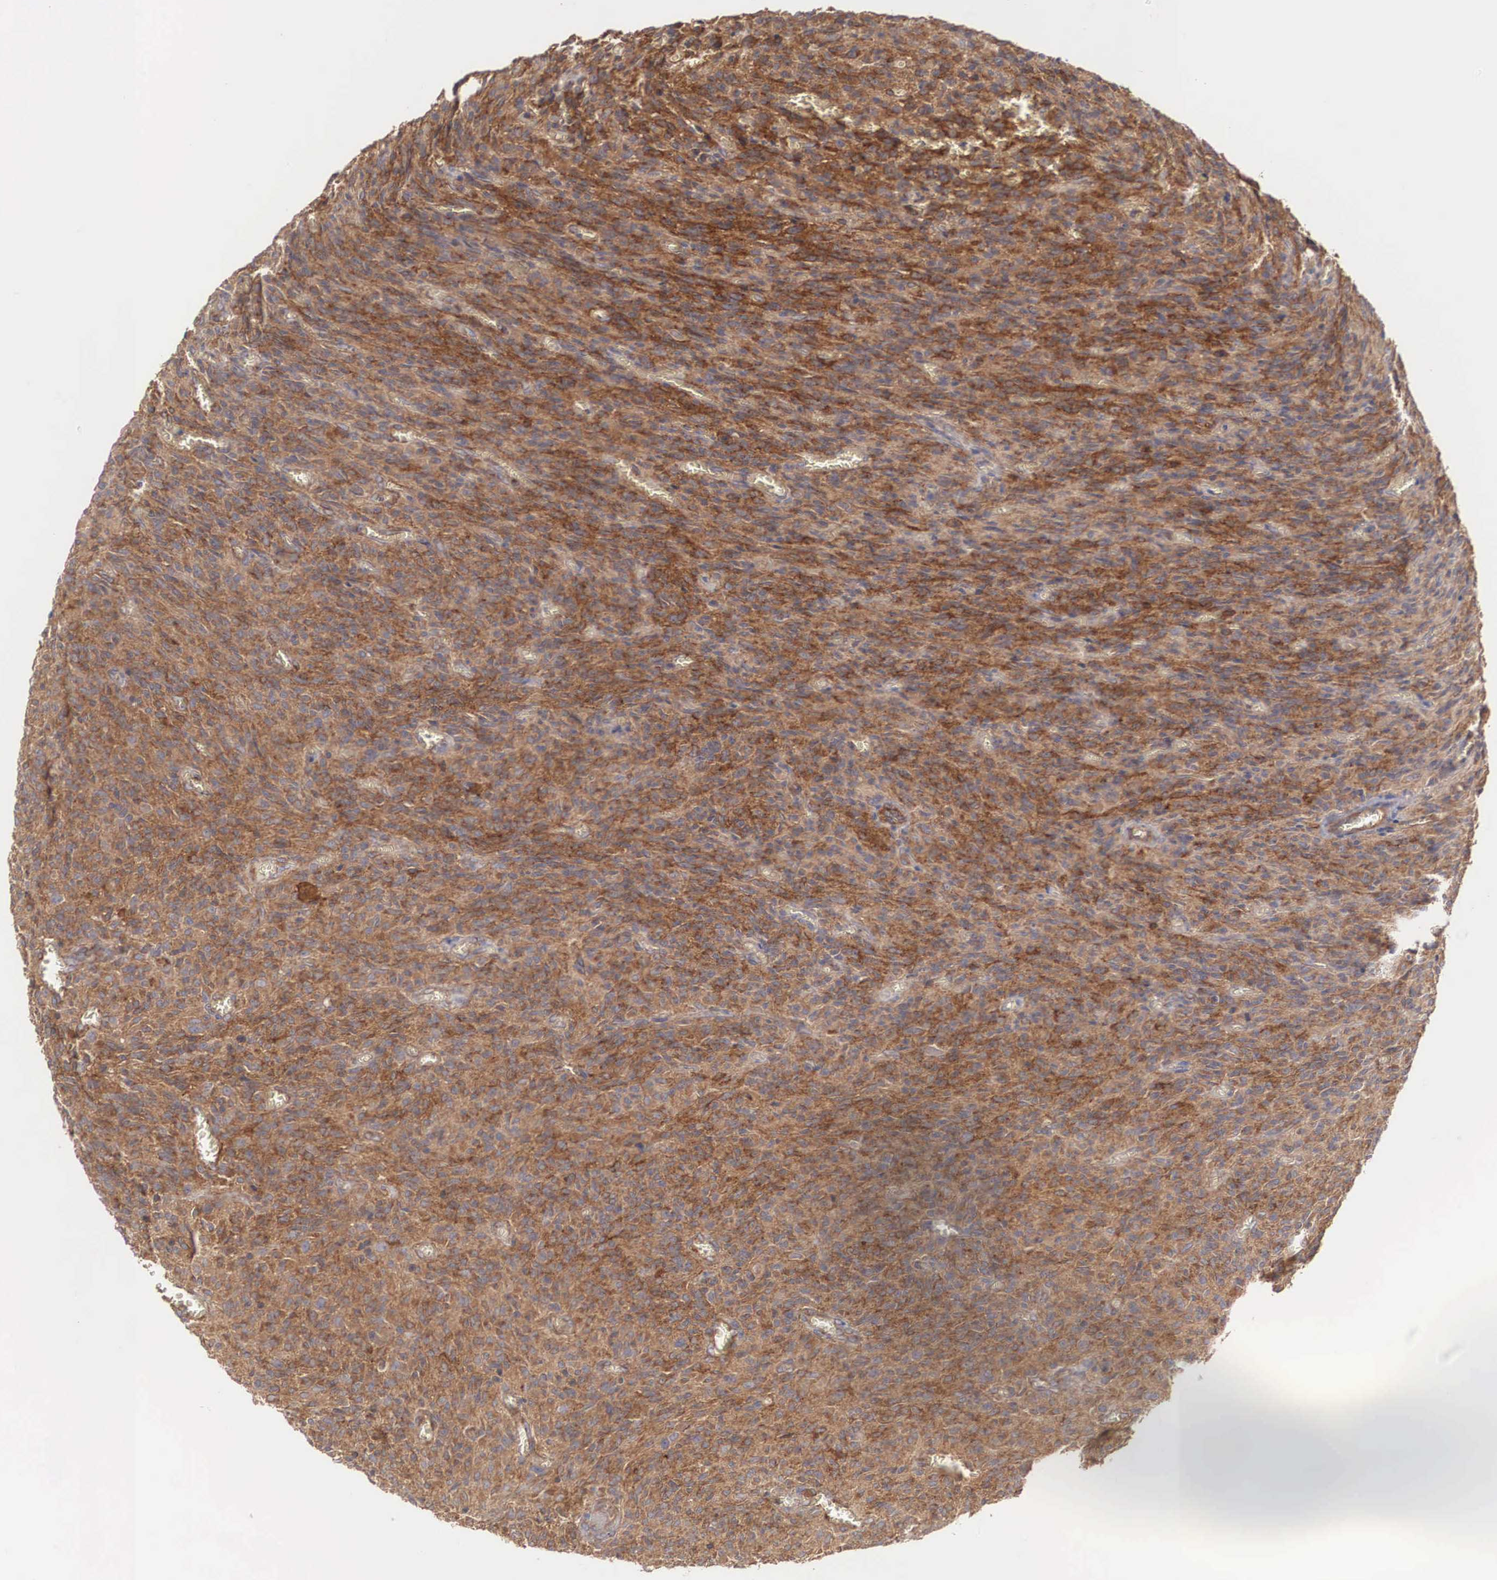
{"staining": {"intensity": "strong", "quantity": ">75%", "location": "cytoplasmic/membranous"}, "tissue": "glioma", "cell_type": "Tumor cells", "image_type": "cancer", "snomed": [{"axis": "morphology", "description": "Glioma, malignant, High grade"}, {"axis": "topography", "description": "Brain"}], "caption": "A high-resolution micrograph shows immunohistochemistry staining of high-grade glioma (malignant), which shows strong cytoplasmic/membranous staining in approximately >75% of tumor cells.", "gene": "ARMCX4", "patient": {"sex": "male", "age": 56}}